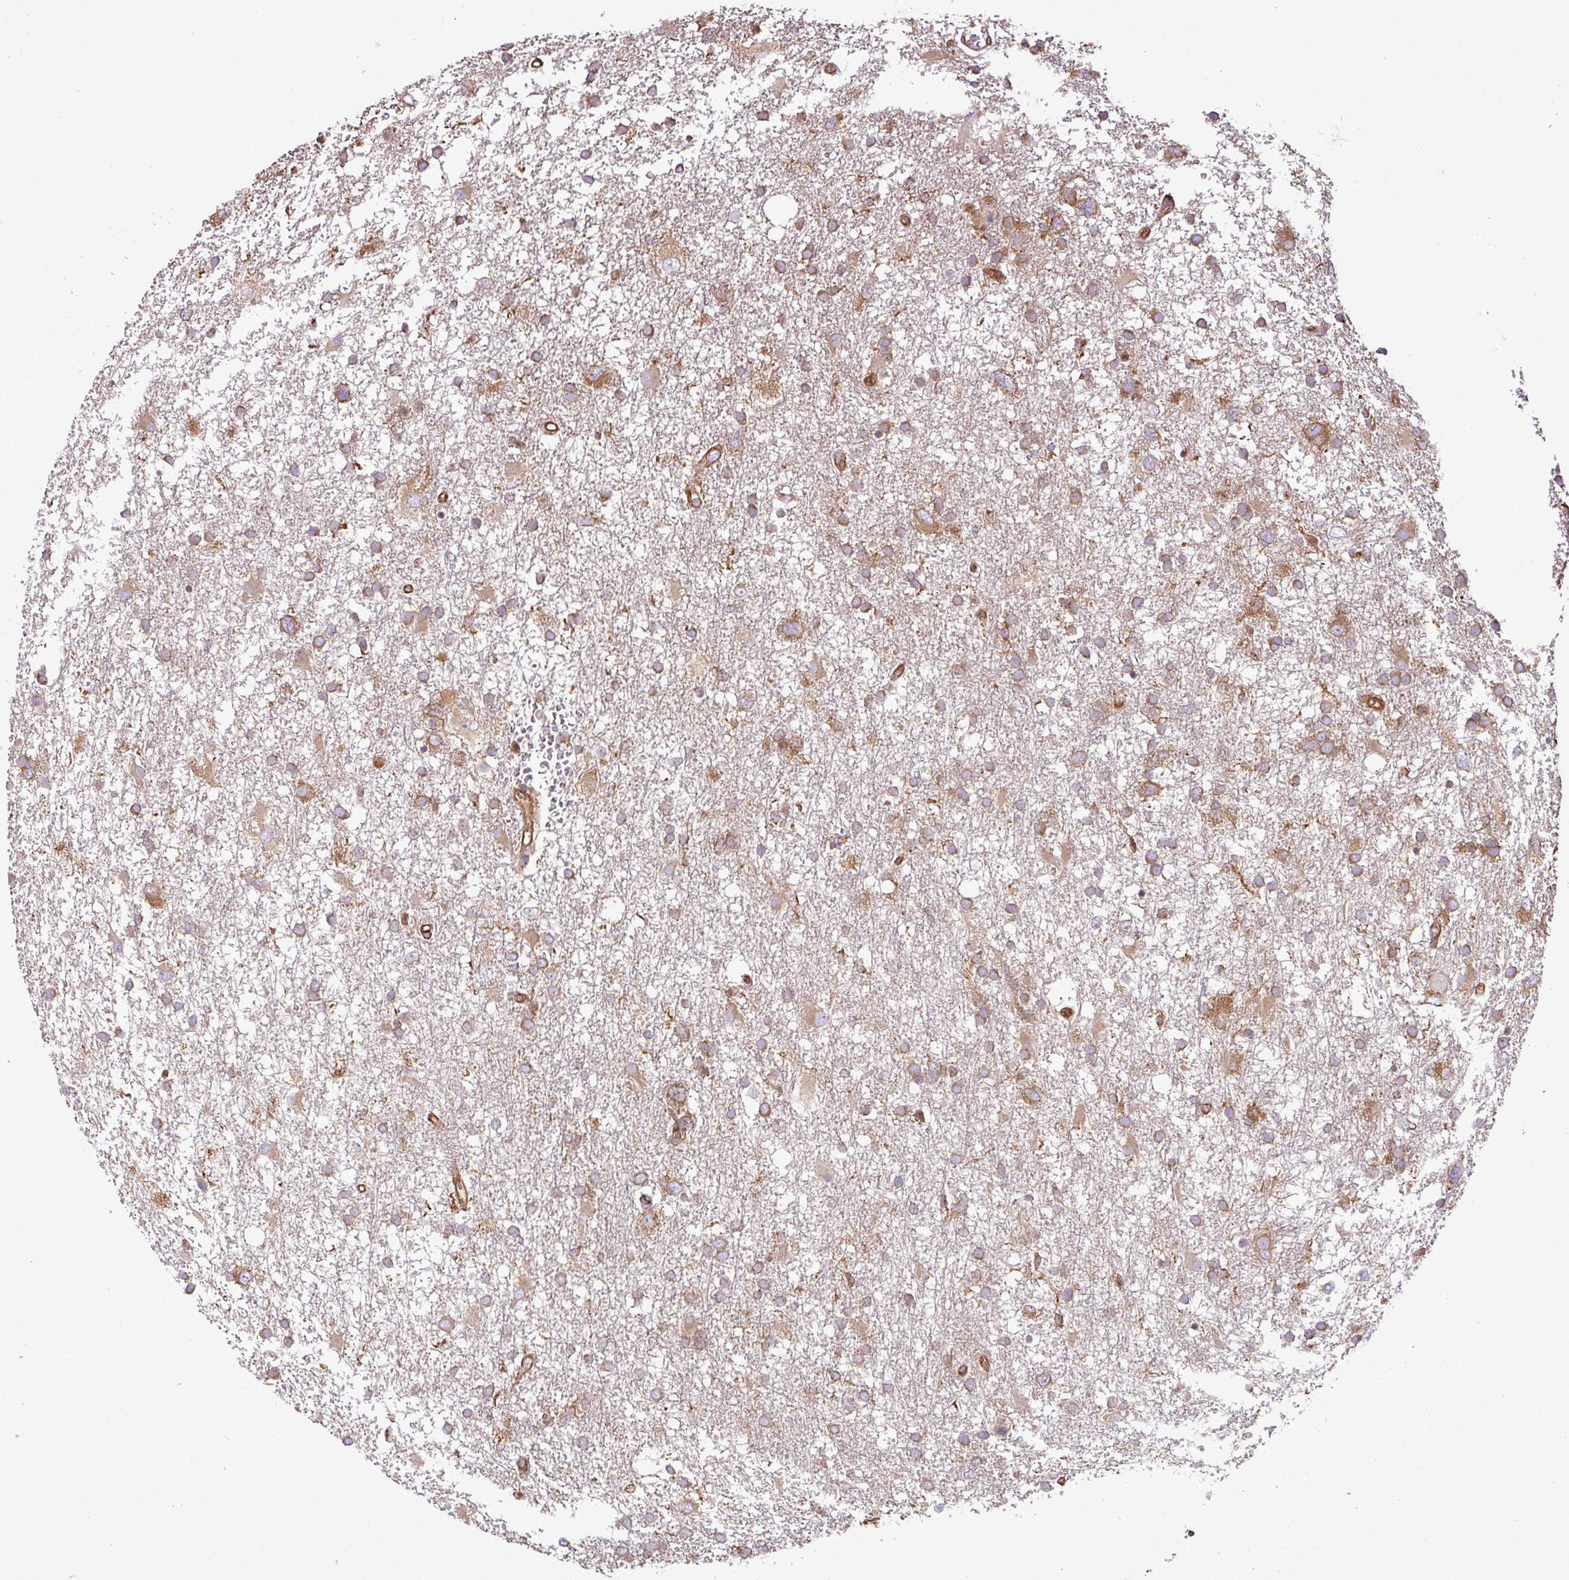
{"staining": {"intensity": "moderate", "quantity": ">75%", "location": "cytoplasmic/membranous"}, "tissue": "glioma", "cell_type": "Tumor cells", "image_type": "cancer", "snomed": [{"axis": "morphology", "description": "Glioma, malignant, High grade"}, {"axis": "topography", "description": "Brain"}], "caption": "Immunohistochemistry (IHC) of malignant high-grade glioma reveals medium levels of moderate cytoplasmic/membranous staining in about >75% of tumor cells.", "gene": "PACSIN2", "patient": {"sex": "male", "age": 61}}